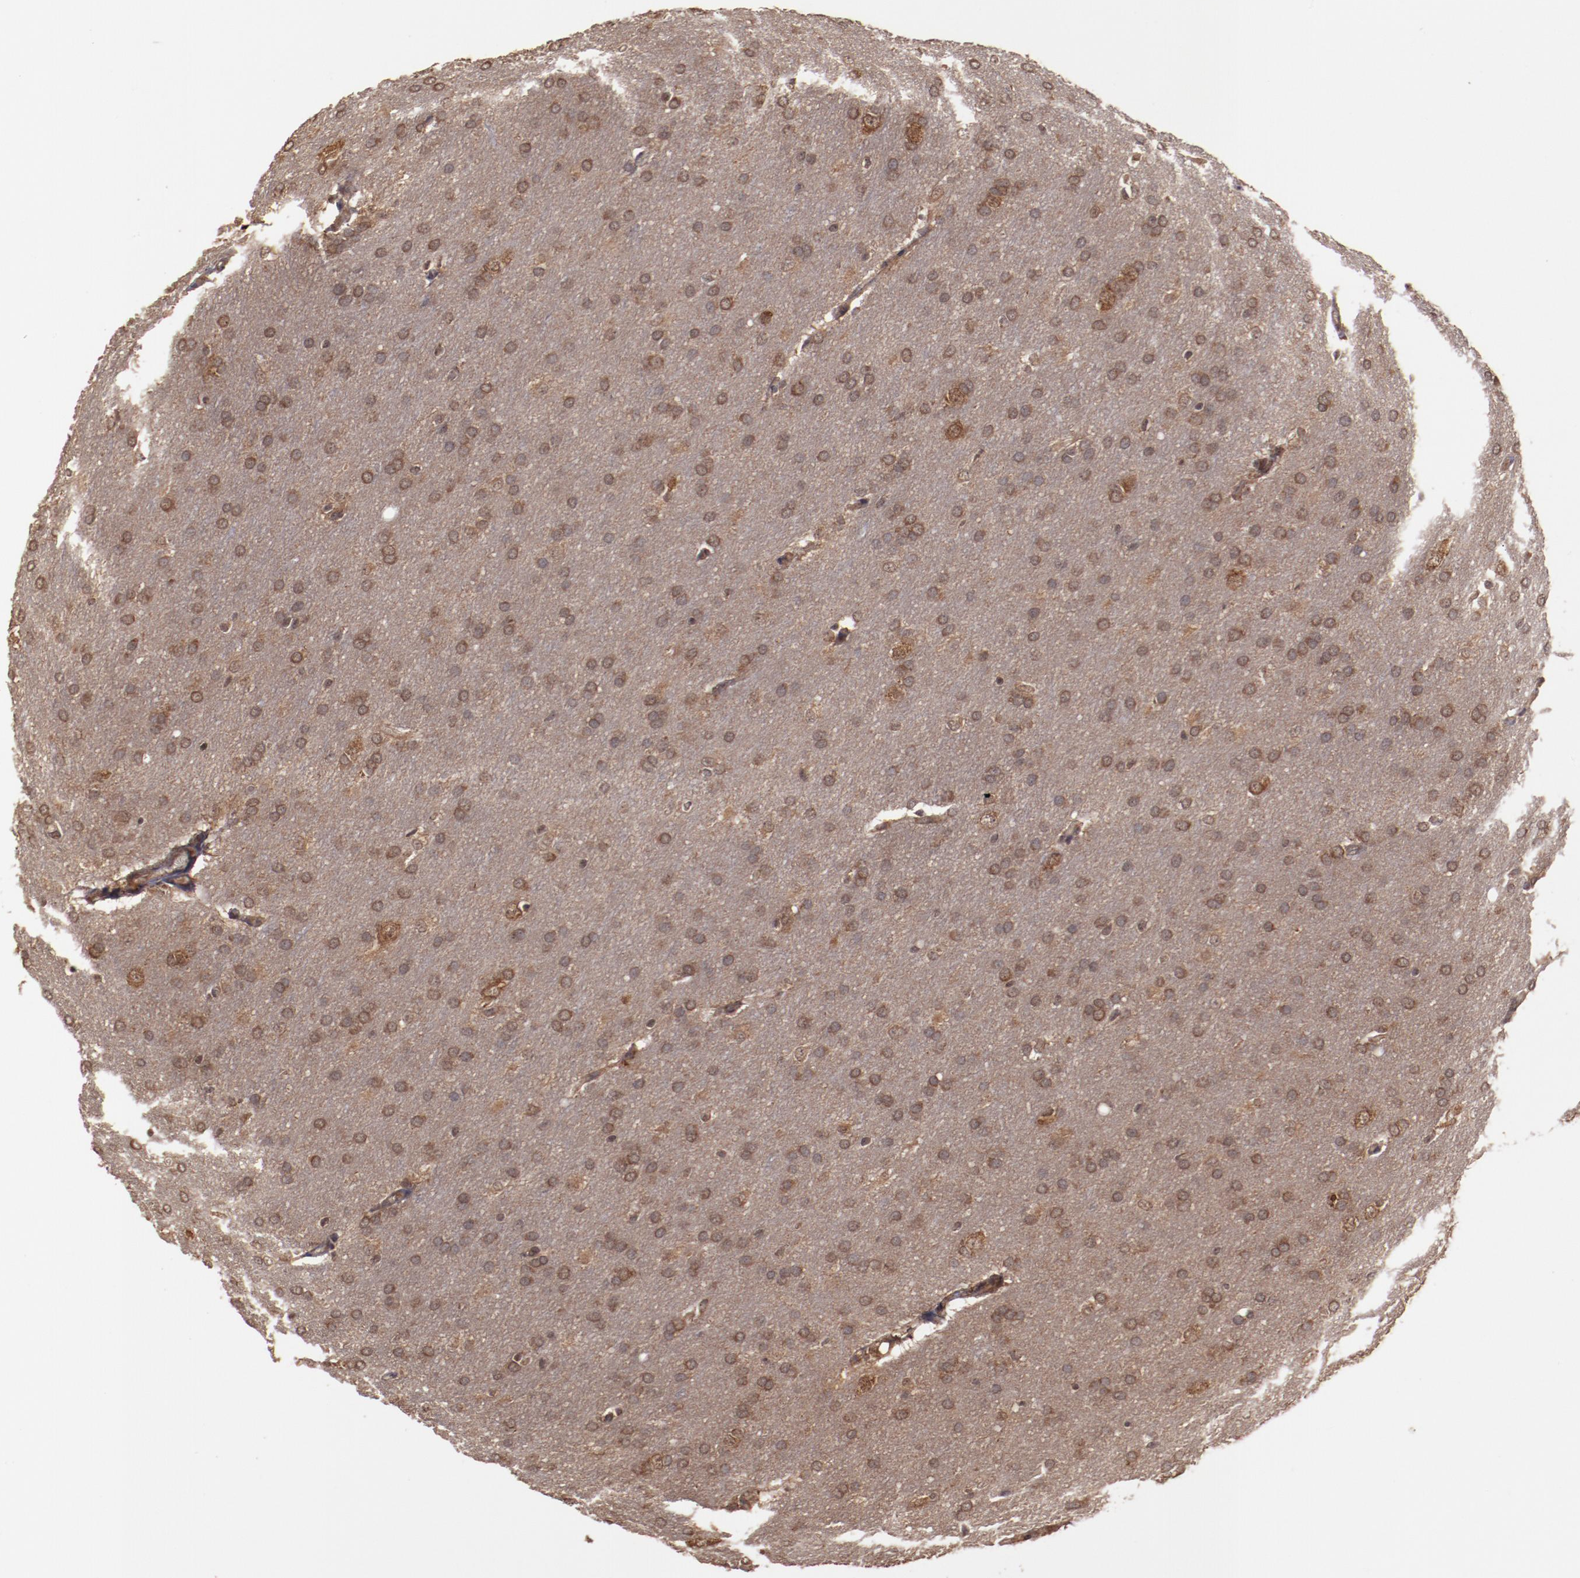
{"staining": {"intensity": "moderate", "quantity": ">75%", "location": "cytoplasmic/membranous"}, "tissue": "glioma", "cell_type": "Tumor cells", "image_type": "cancer", "snomed": [{"axis": "morphology", "description": "Glioma, malignant, Low grade"}, {"axis": "topography", "description": "Brain"}], "caption": "Immunohistochemical staining of human malignant low-grade glioma displays medium levels of moderate cytoplasmic/membranous protein positivity in about >75% of tumor cells.", "gene": "TXNDC16", "patient": {"sex": "female", "age": 32}}